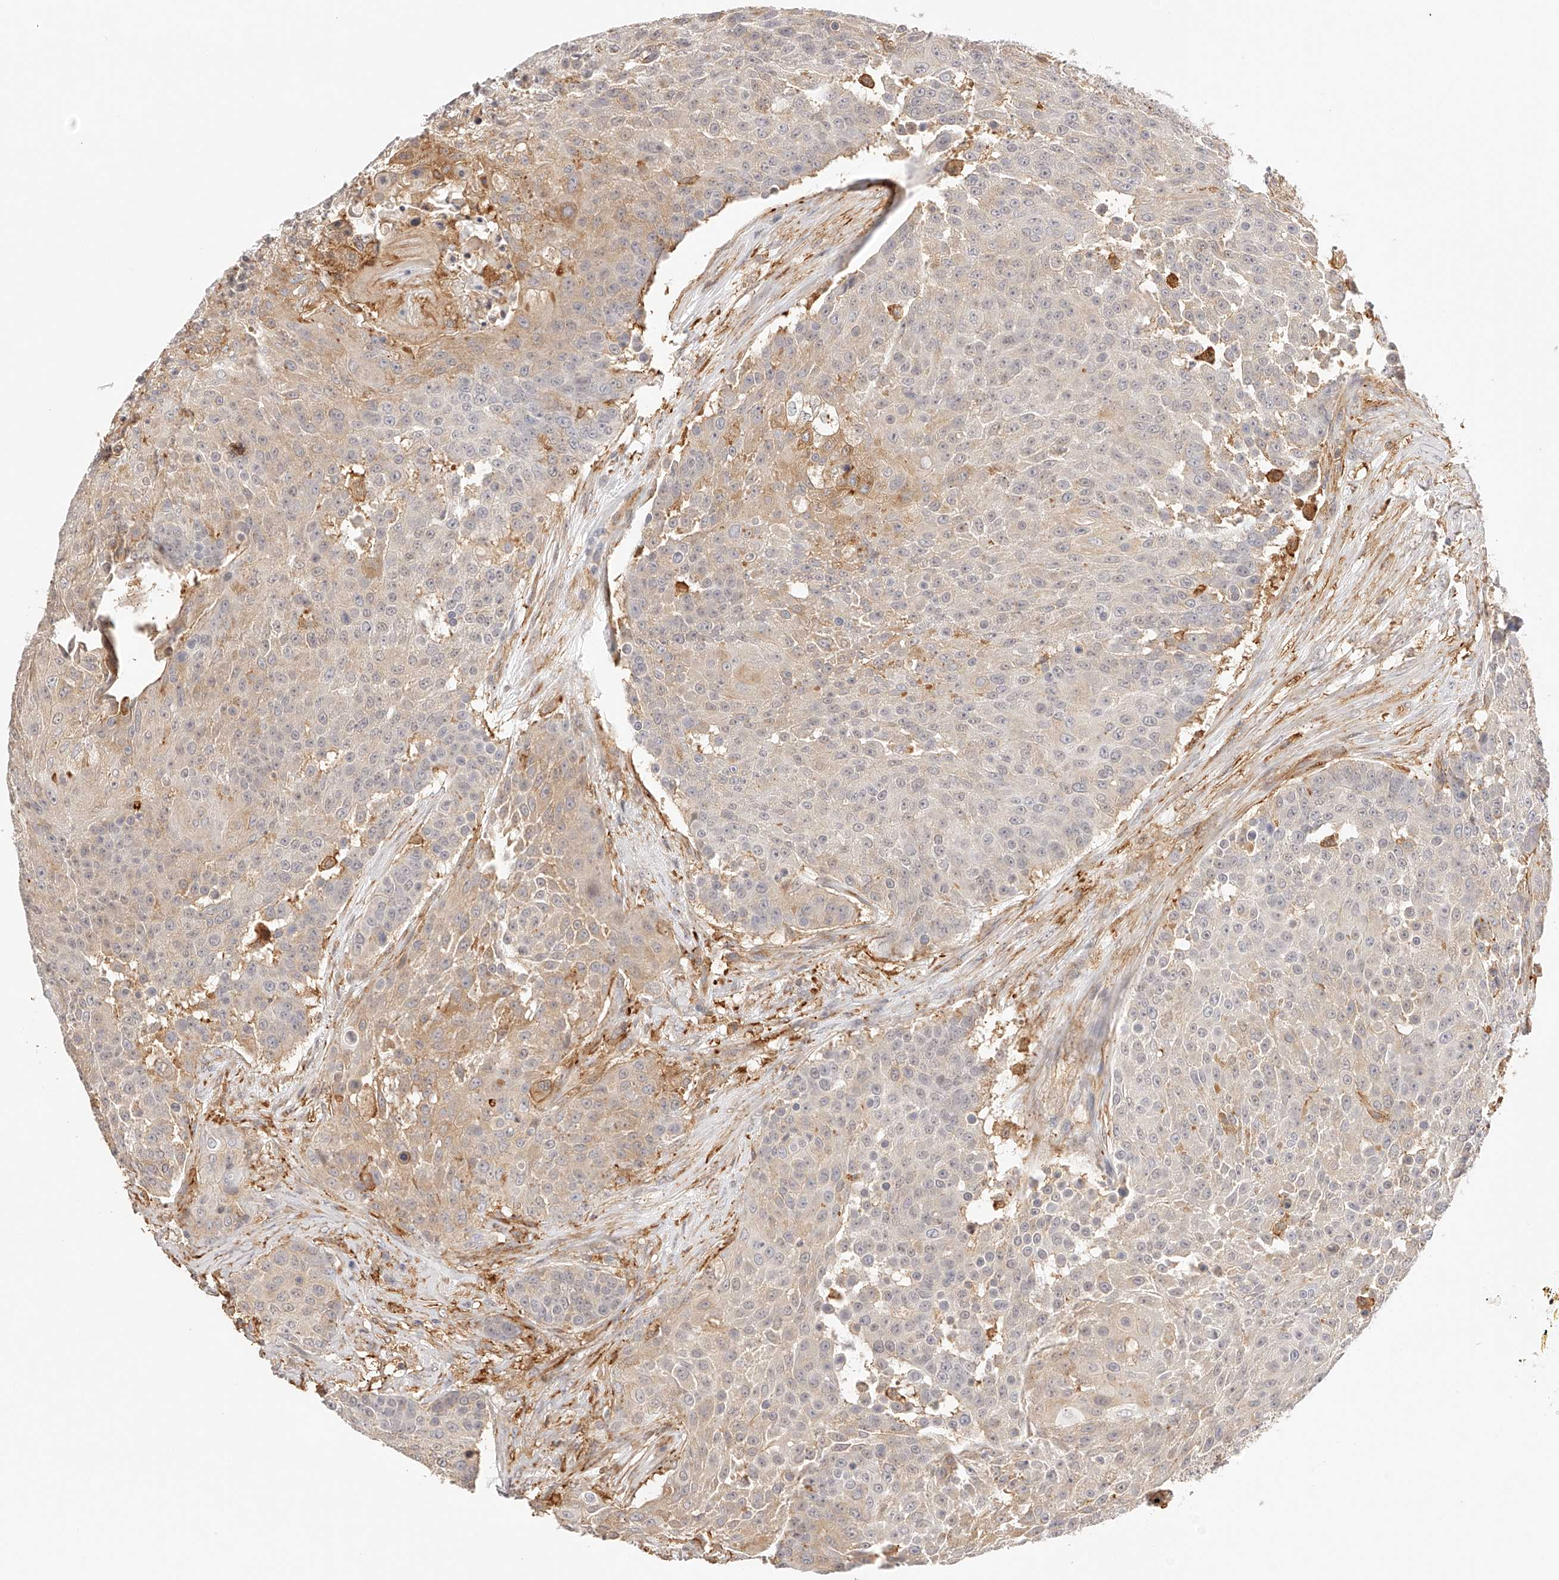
{"staining": {"intensity": "weak", "quantity": "25%-75%", "location": "cytoplasmic/membranous"}, "tissue": "urothelial cancer", "cell_type": "Tumor cells", "image_type": "cancer", "snomed": [{"axis": "morphology", "description": "Urothelial carcinoma, High grade"}, {"axis": "topography", "description": "Urinary bladder"}], "caption": "This micrograph displays immunohistochemistry staining of human urothelial cancer, with low weak cytoplasmic/membranous positivity in about 25%-75% of tumor cells.", "gene": "SYNC", "patient": {"sex": "female", "age": 63}}